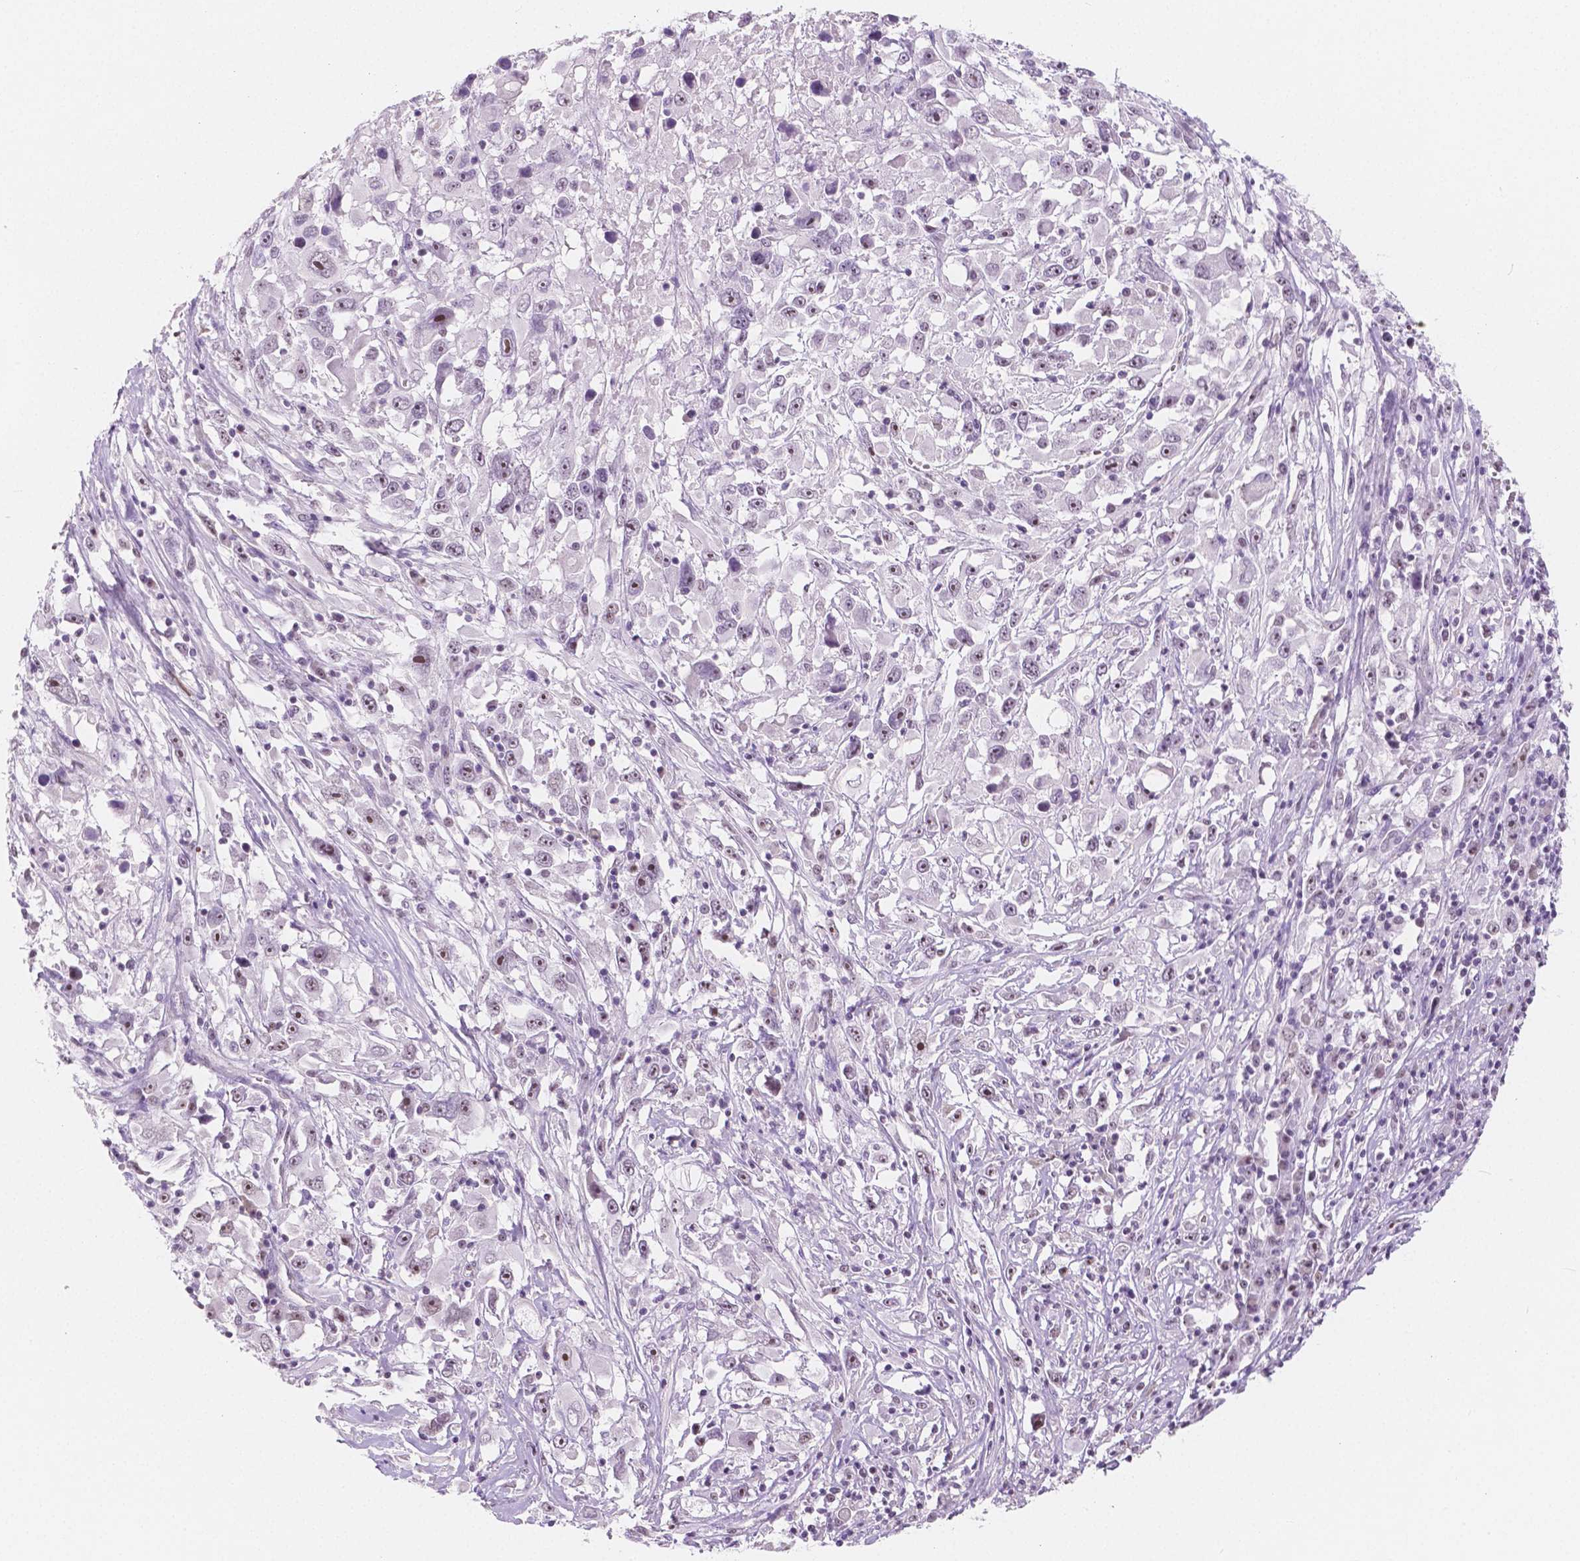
{"staining": {"intensity": "negative", "quantity": "none", "location": "none"}, "tissue": "melanoma", "cell_type": "Tumor cells", "image_type": "cancer", "snomed": [{"axis": "morphology", "description": "Malignant melanoma, Metastatic site"}, {"axis": "topography", "description": "Soft tissue"}], "caption": "Immunohistochemistry (IHC) micrograph of human malignant melanoma (metastatic site) stained for a protein (brown), which reveals no staining in tumor cells. (Stains: DAB immunohistochemistry (IHC) with hematoxylin counter stain, Microscopy: brightfield microscopy at high magnification).", "gene": "NOLC1", "patient": {"sex": "male", "age": 50}}